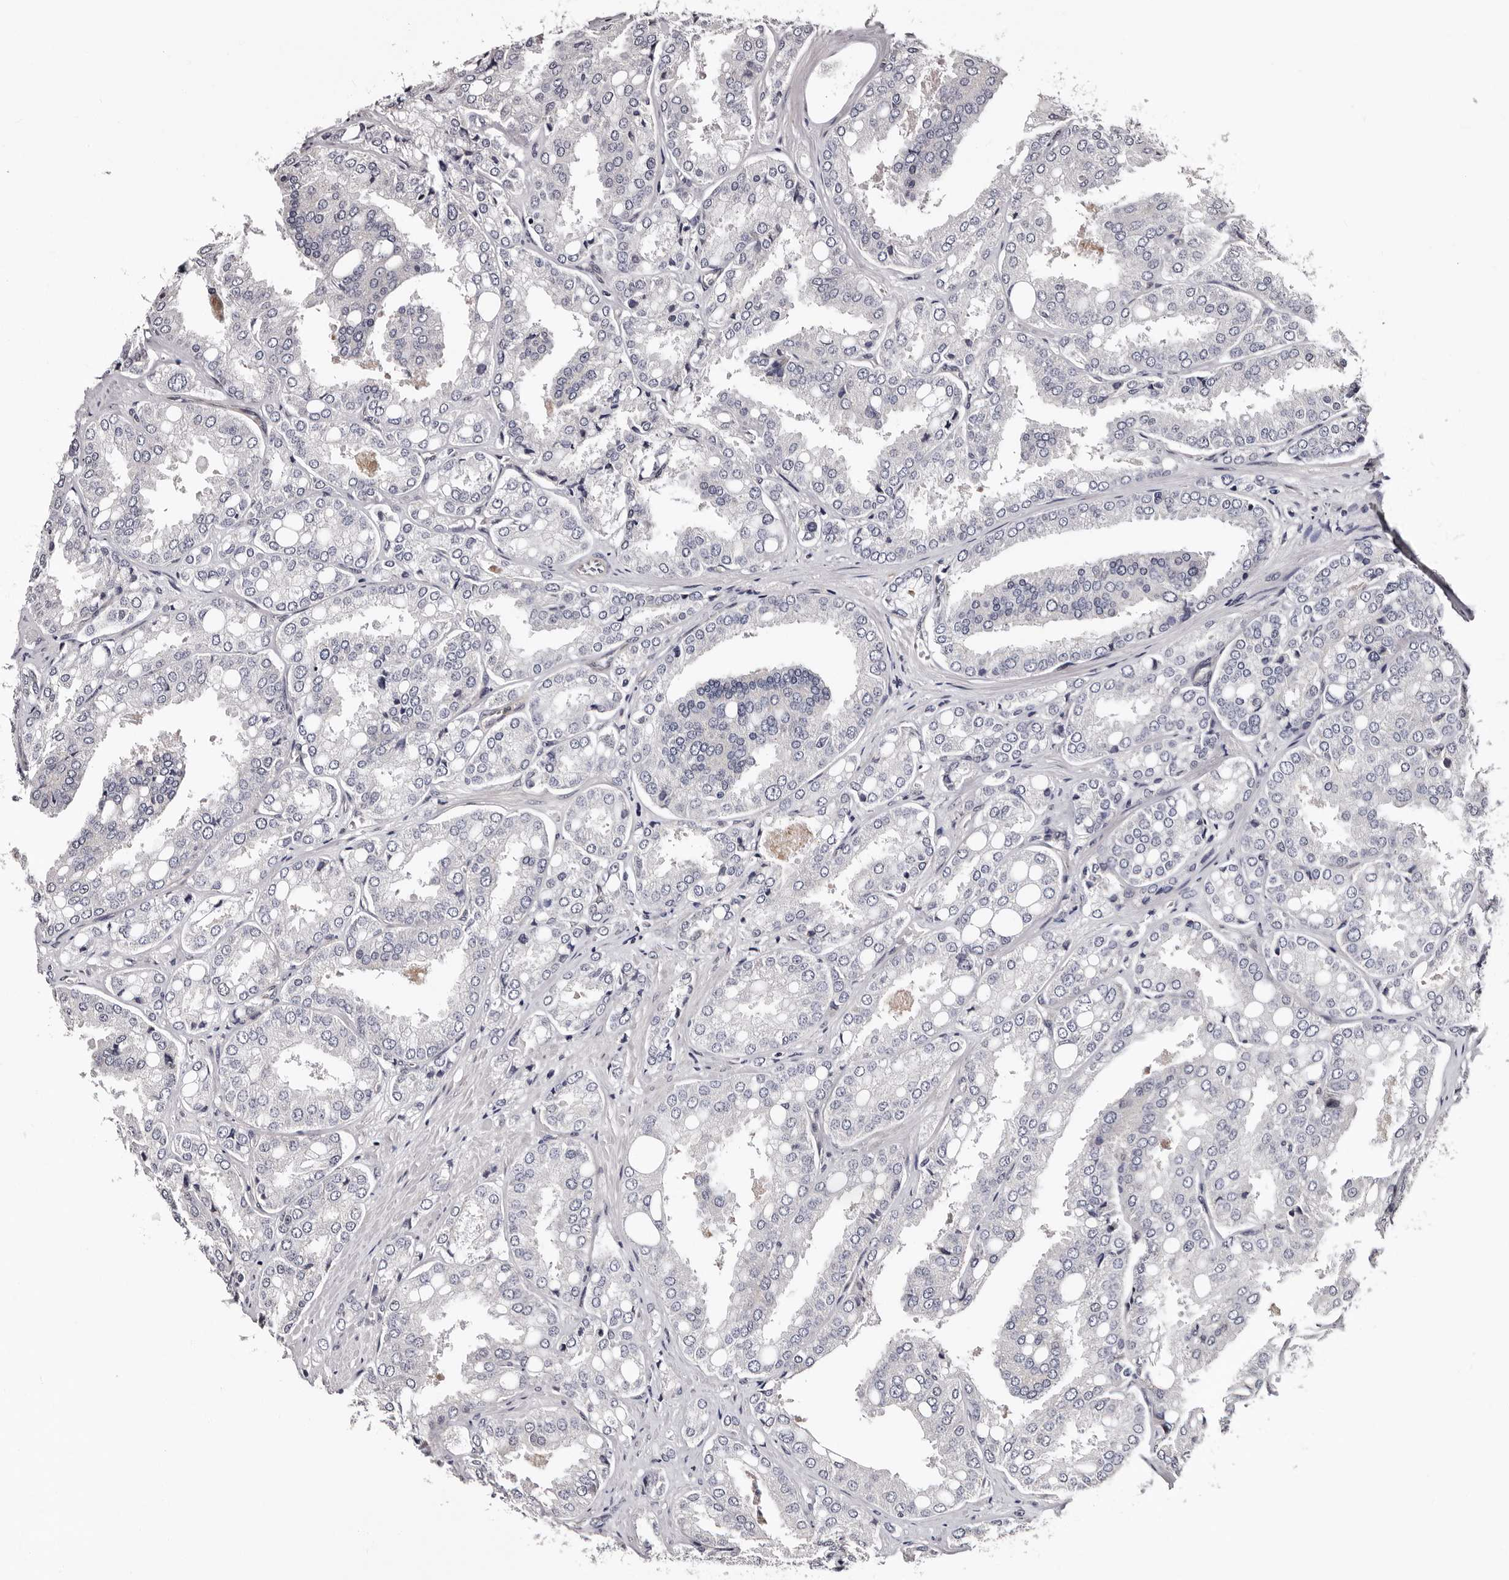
{"staining": {"intensity": "negative", "quantity": "none", "location": "none"}, "tissue": "prostate cancer", "cell_type": "Tumor cells", "image_type": "cancer", "snomed": [{"axis": "morphology", "description": "Adenocarcinoma, High grade"}, {"axis": "topography", "description": "Prostate"}], "caption": "Prostate adenocarcinoma (high-grade) was stained to show a protein in brown. There is no significant staining in tumor cells.", "gene": "GLRX3", "patient": {"sex": "male", "age": 50}}